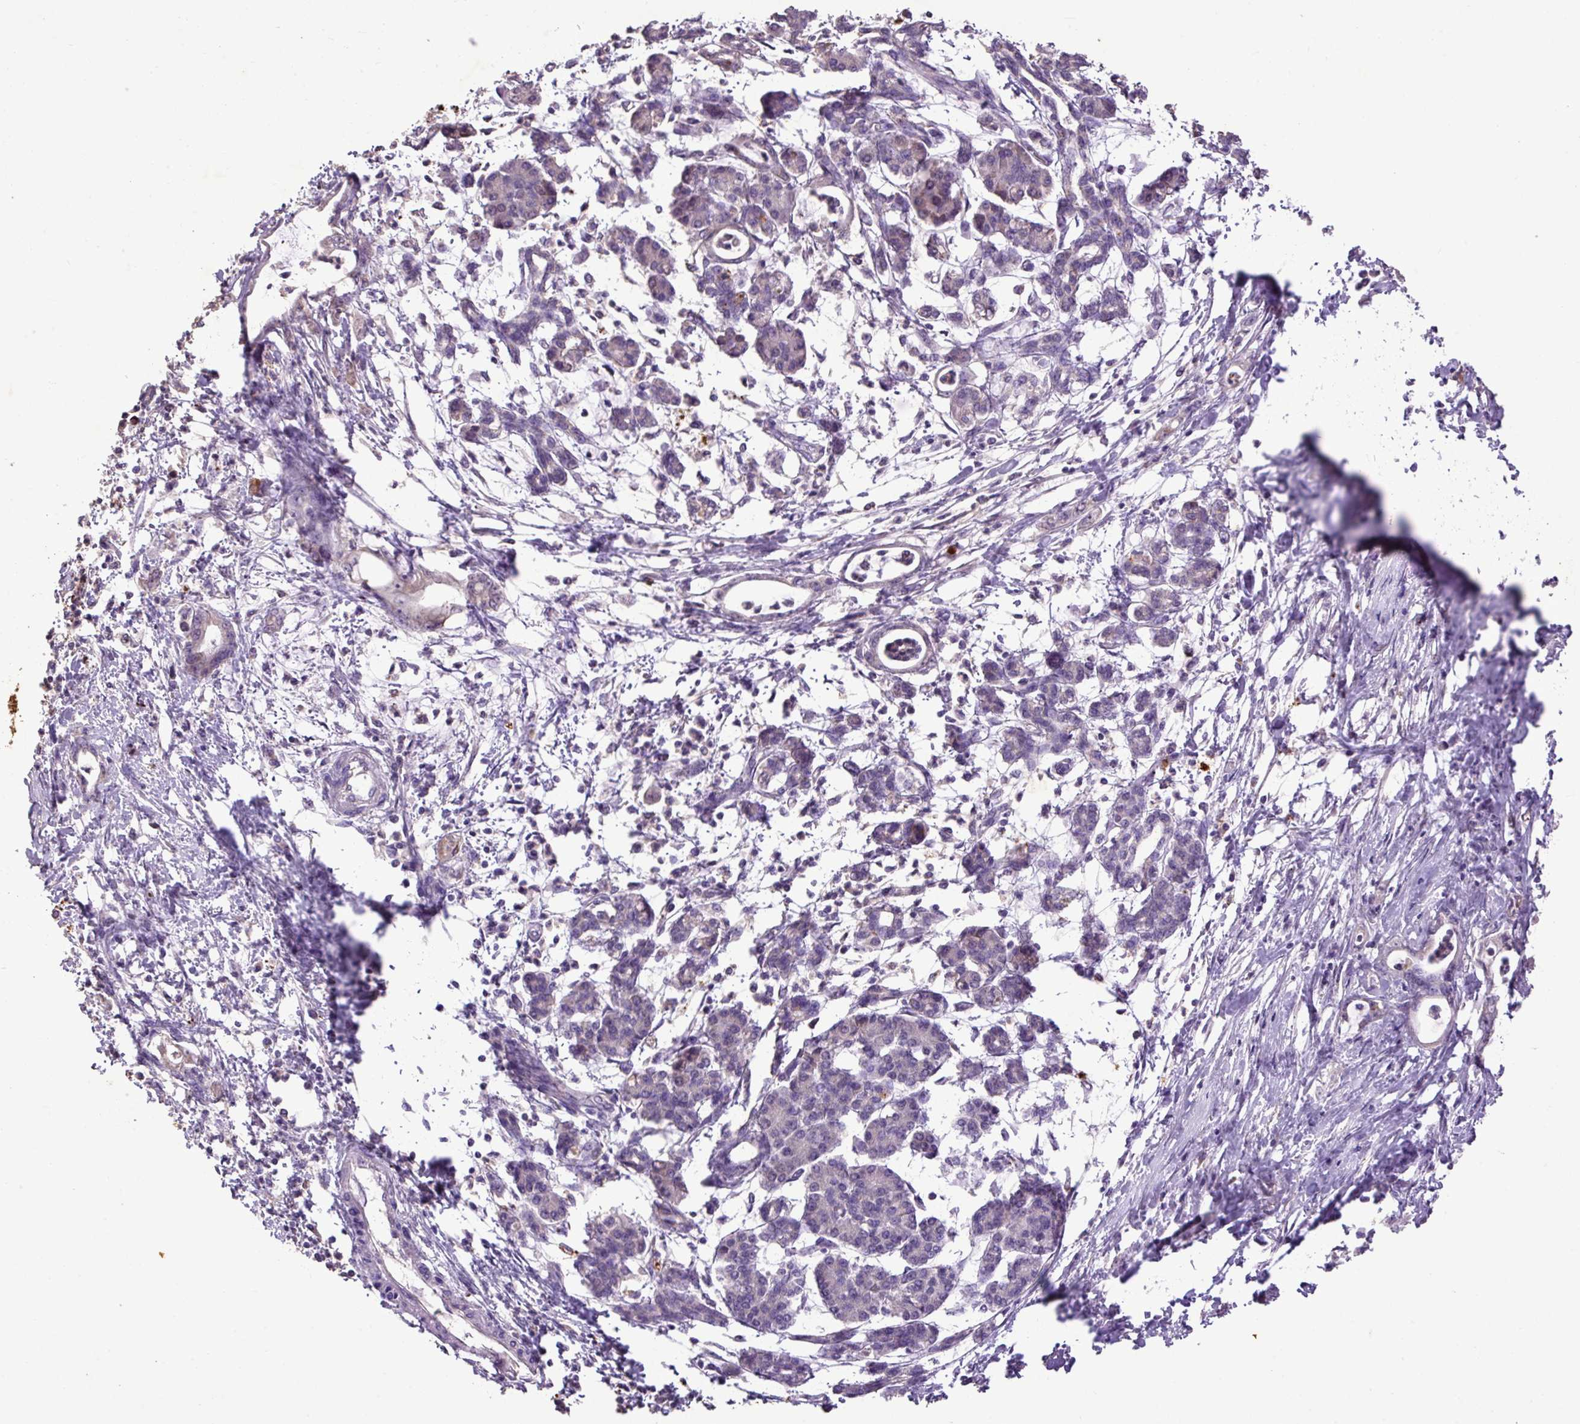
{"staining": {"intensity": "negative", "quantity": "none", "location": "none"}, "tissue": "pancreatic cancer", "cell_type": "Tumor cells", "image_type": "cancer", "snomed": [{"axis": "morphology", "description": "Adenocarcinoma, NOS"}, {"axis": "topography", "description": "Pancreas"}], "caption": "A micrograph of human pancreatic cancer (adenocarcinoma) is negative for staining in tumor cells.", "gene": "LRTM2", "patient": {"sex": "female", "age": 55}}